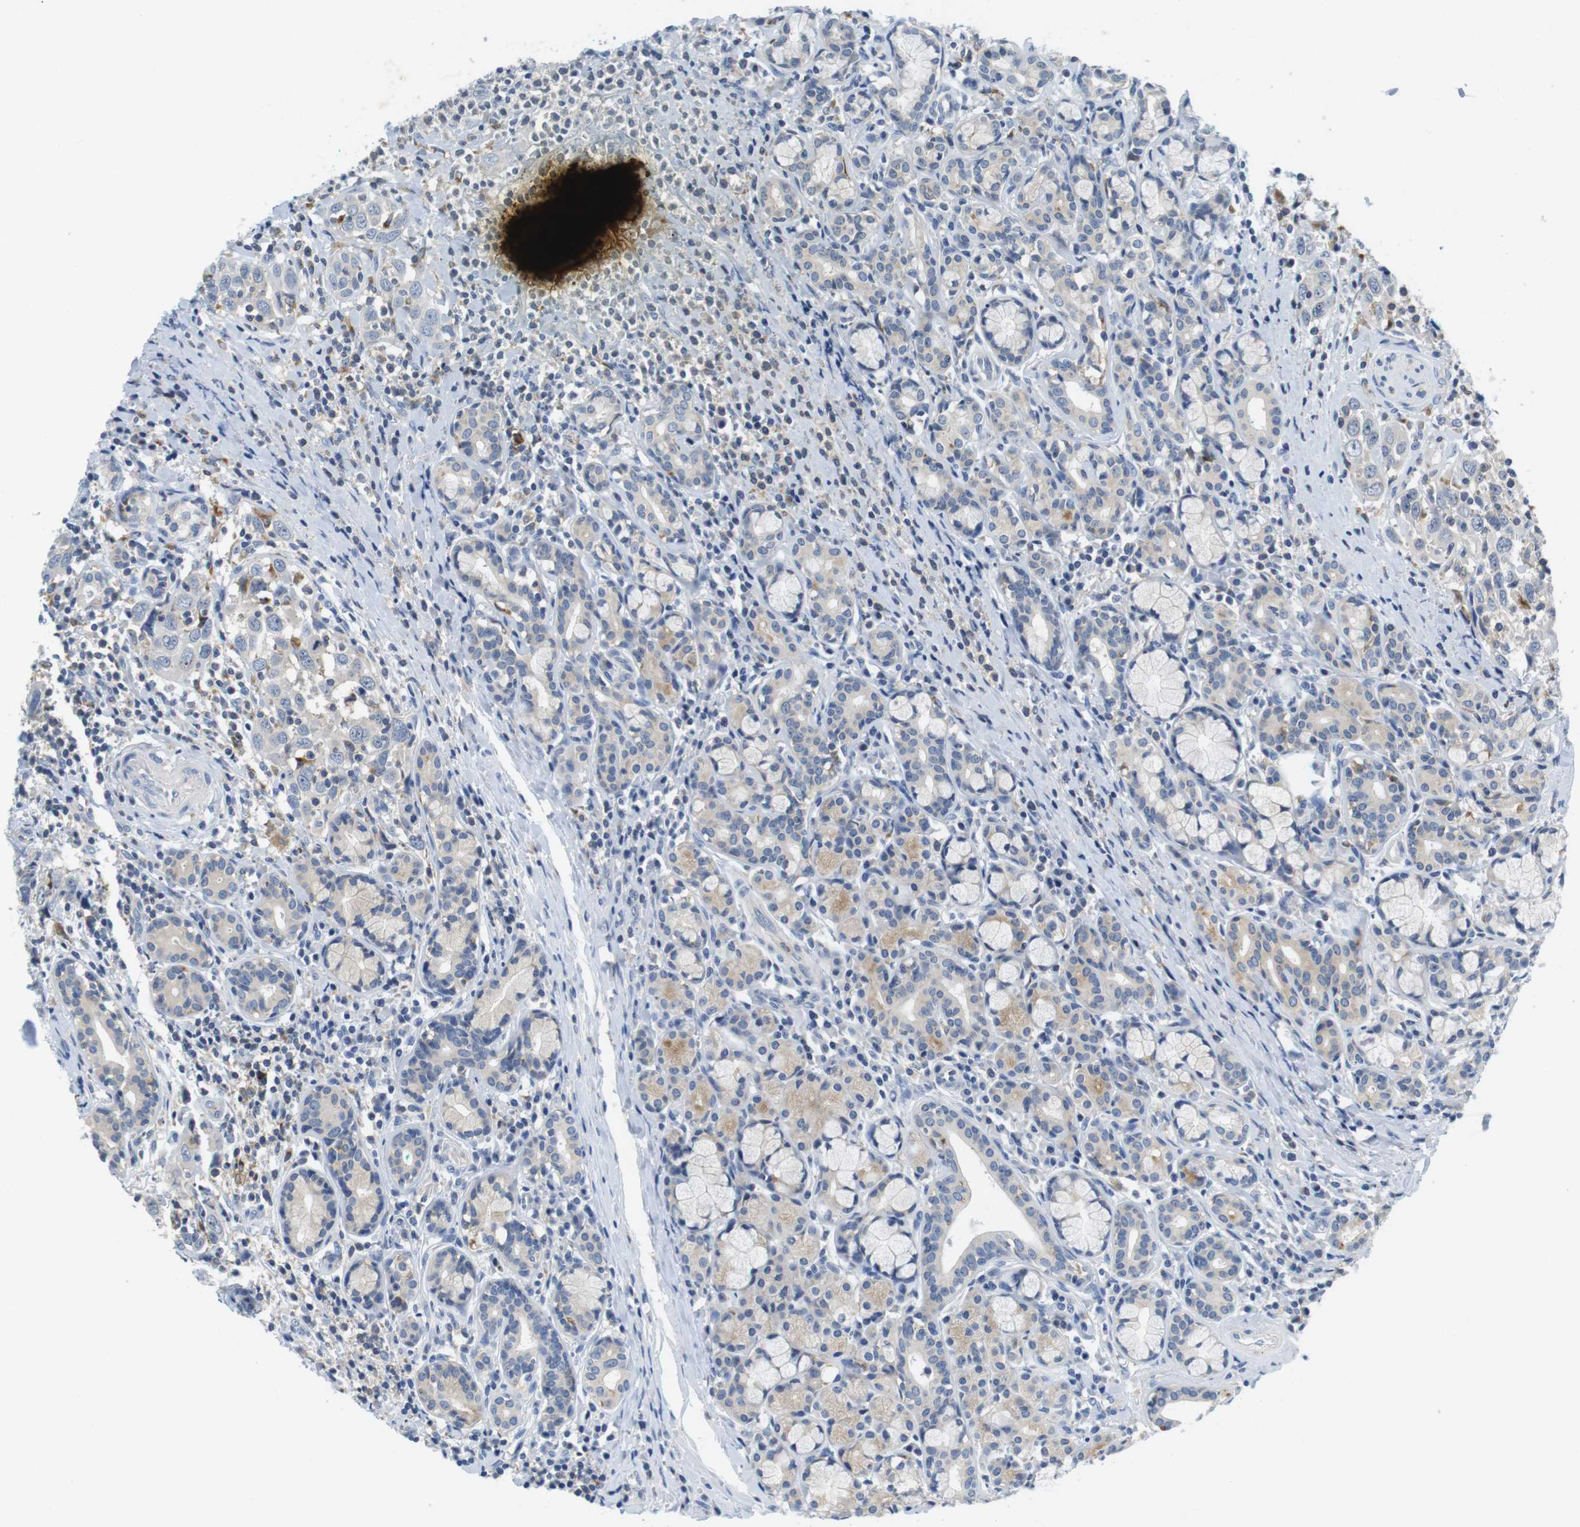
{"staining": {"intensity": "negative", "quantity": "none", "location": "none"}, "tissue": "head and neck cancer", "cell_type": "Tumor cells", "image_type": "cancer", "snomed": [{"axis": "morphology", "description": "Squamous cell carcinoma, NOS"}, {"axis": "topography", "description": "Oral tissue"}, {"axis": "topography", "description": "Head-Neck"}], "caption": "This is a histopathology image of immunohistochemistry (IHC) staining of head and neck cancer (squamous cell carcinoma), which shows no staining in tumor cells.", "gene": "CNGA2", "patient": {"sex": "female", "age": 50}}